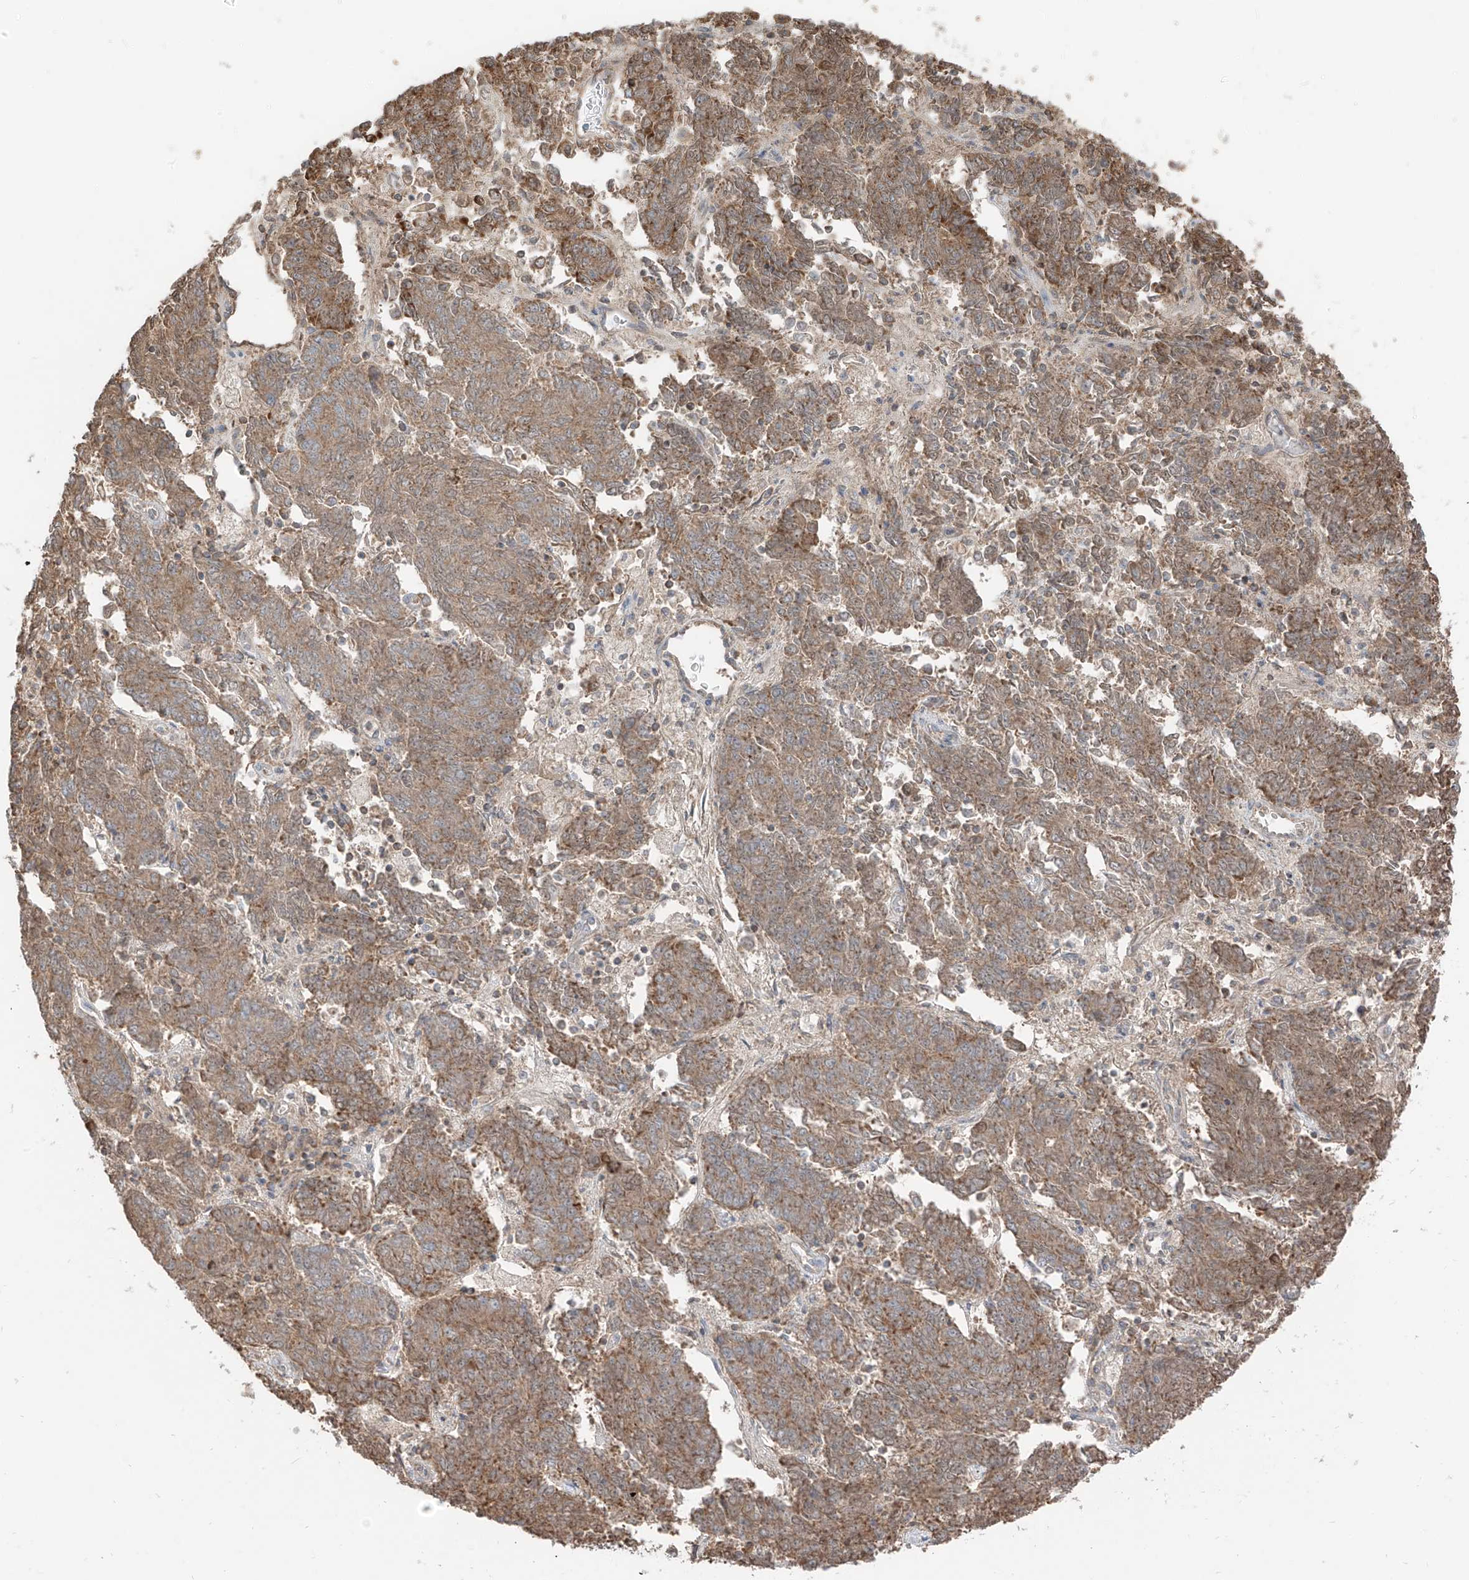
{"staining": {"intensity": "moderate", "quantity": ">75%", "location": "cytoplasmic/membranous"}, "tissue": "endometrial cancer", "cell_type": "Tumor cells", "image_type": "cancer", "snomed": [{"axis": "morphology", "description": "Adenocarcinoma, NOS"}, {"axis": "topography", "description": "Endometrium"}], "caption": "Tumor cells demonstrate moderate cytoplasmic/membranous expression in approximately >75% of cells in adenocarcinoma (endometrial).", "gene": "ETHE1", "patient": {"sex": "female", "age": 80}}